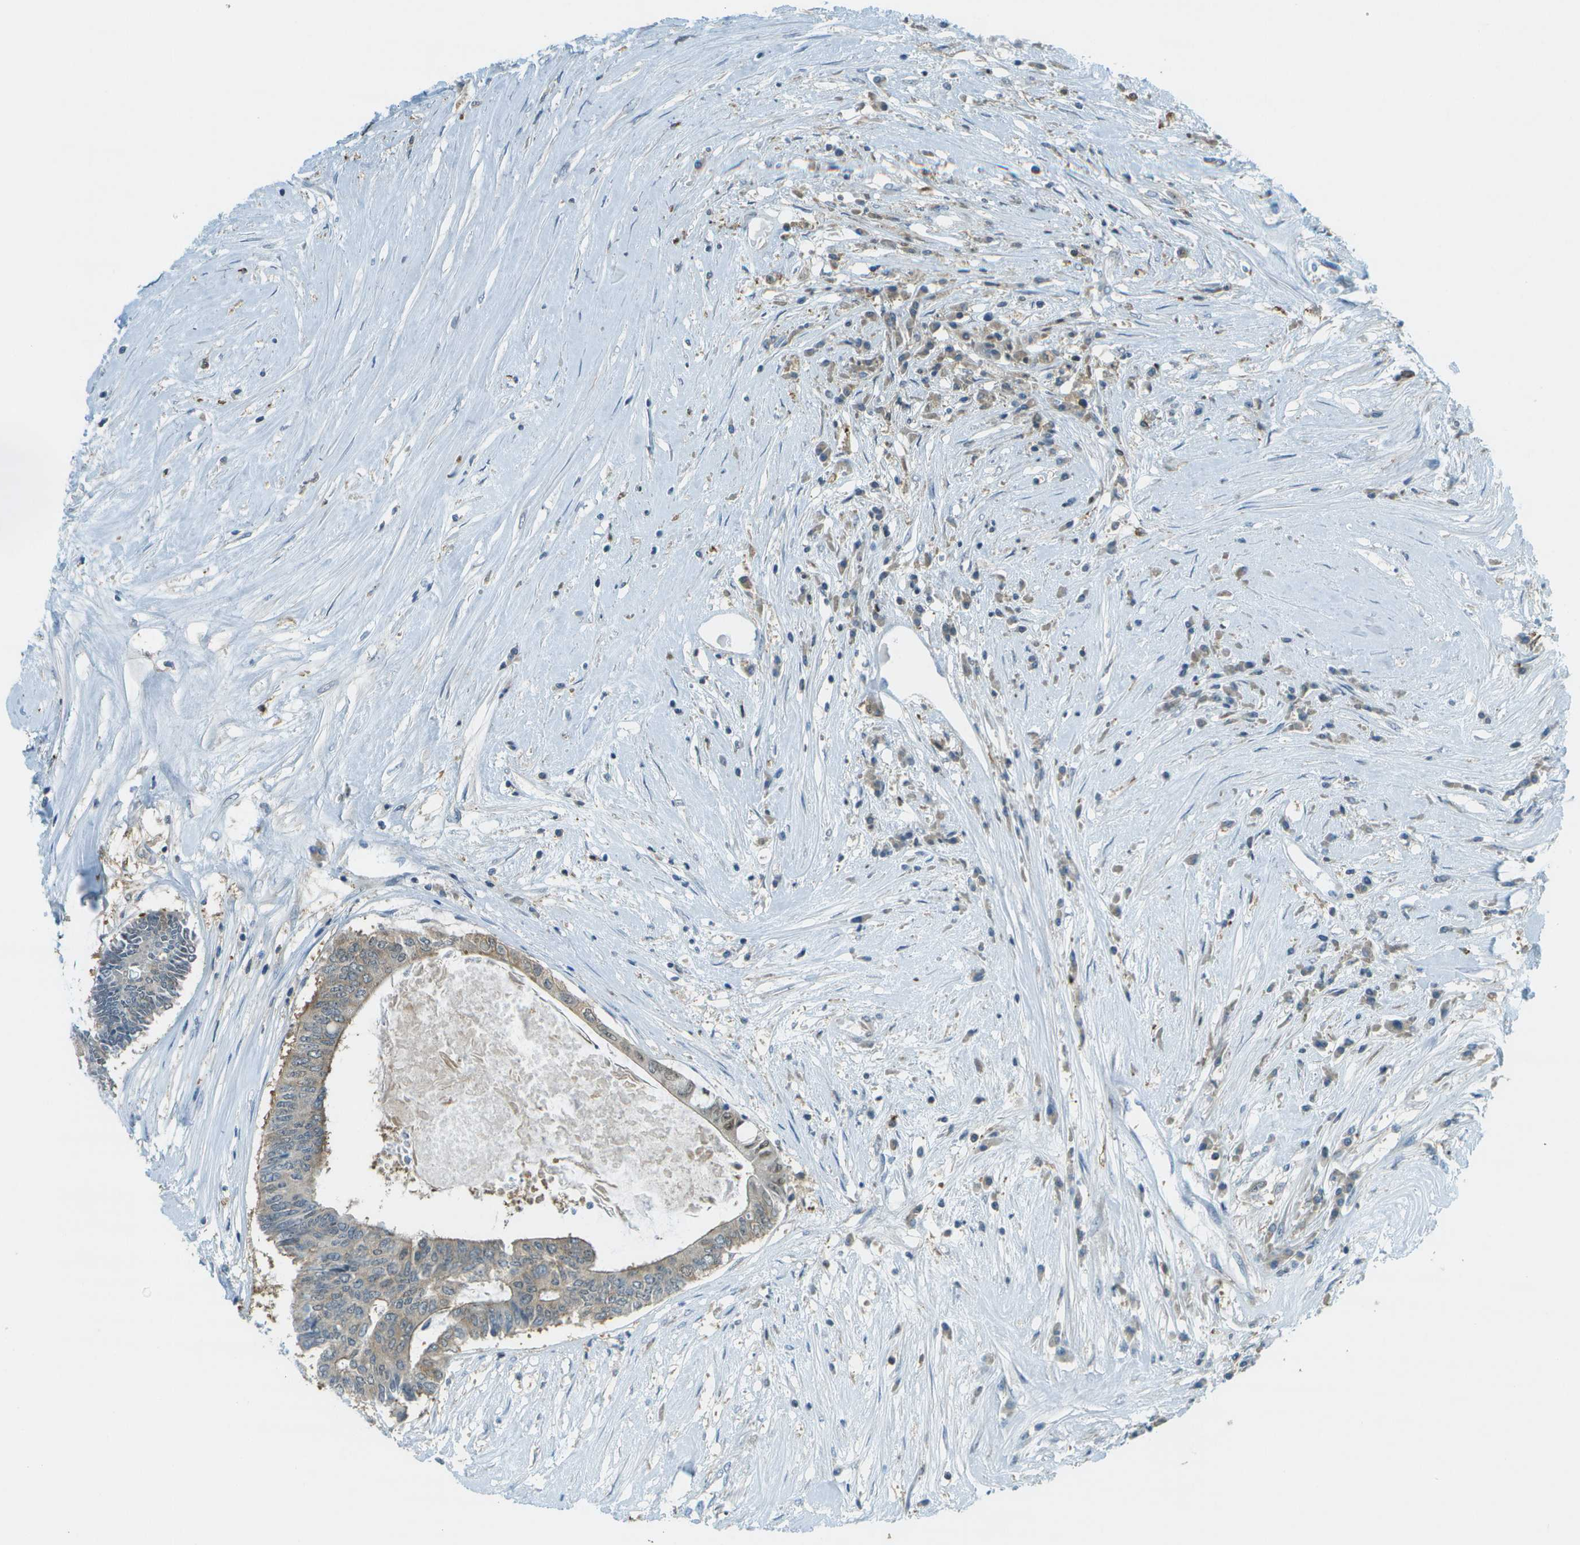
{"staining": {"intensity": "moderate", "quantity": "25%-75%", "location": "cytoplasmic/membranous"}, "tissue": "colorectal cancer", "cell_type": "Tumor cells", "image_type": "cancer", "snomed": [{"axis": "morphology", "description": "Adenocarcinoma, NOS"}, {"axis": "topography", "description": "Rectum"}], "caption": "Colorectal cancer stained with a brown dye demonstrates moderate cytoplasmic/membranous positive staining in approximately 25%-75% of tumor cells.", "gene": "CDH23", "patient": {"sex": "male", "age": 63}}